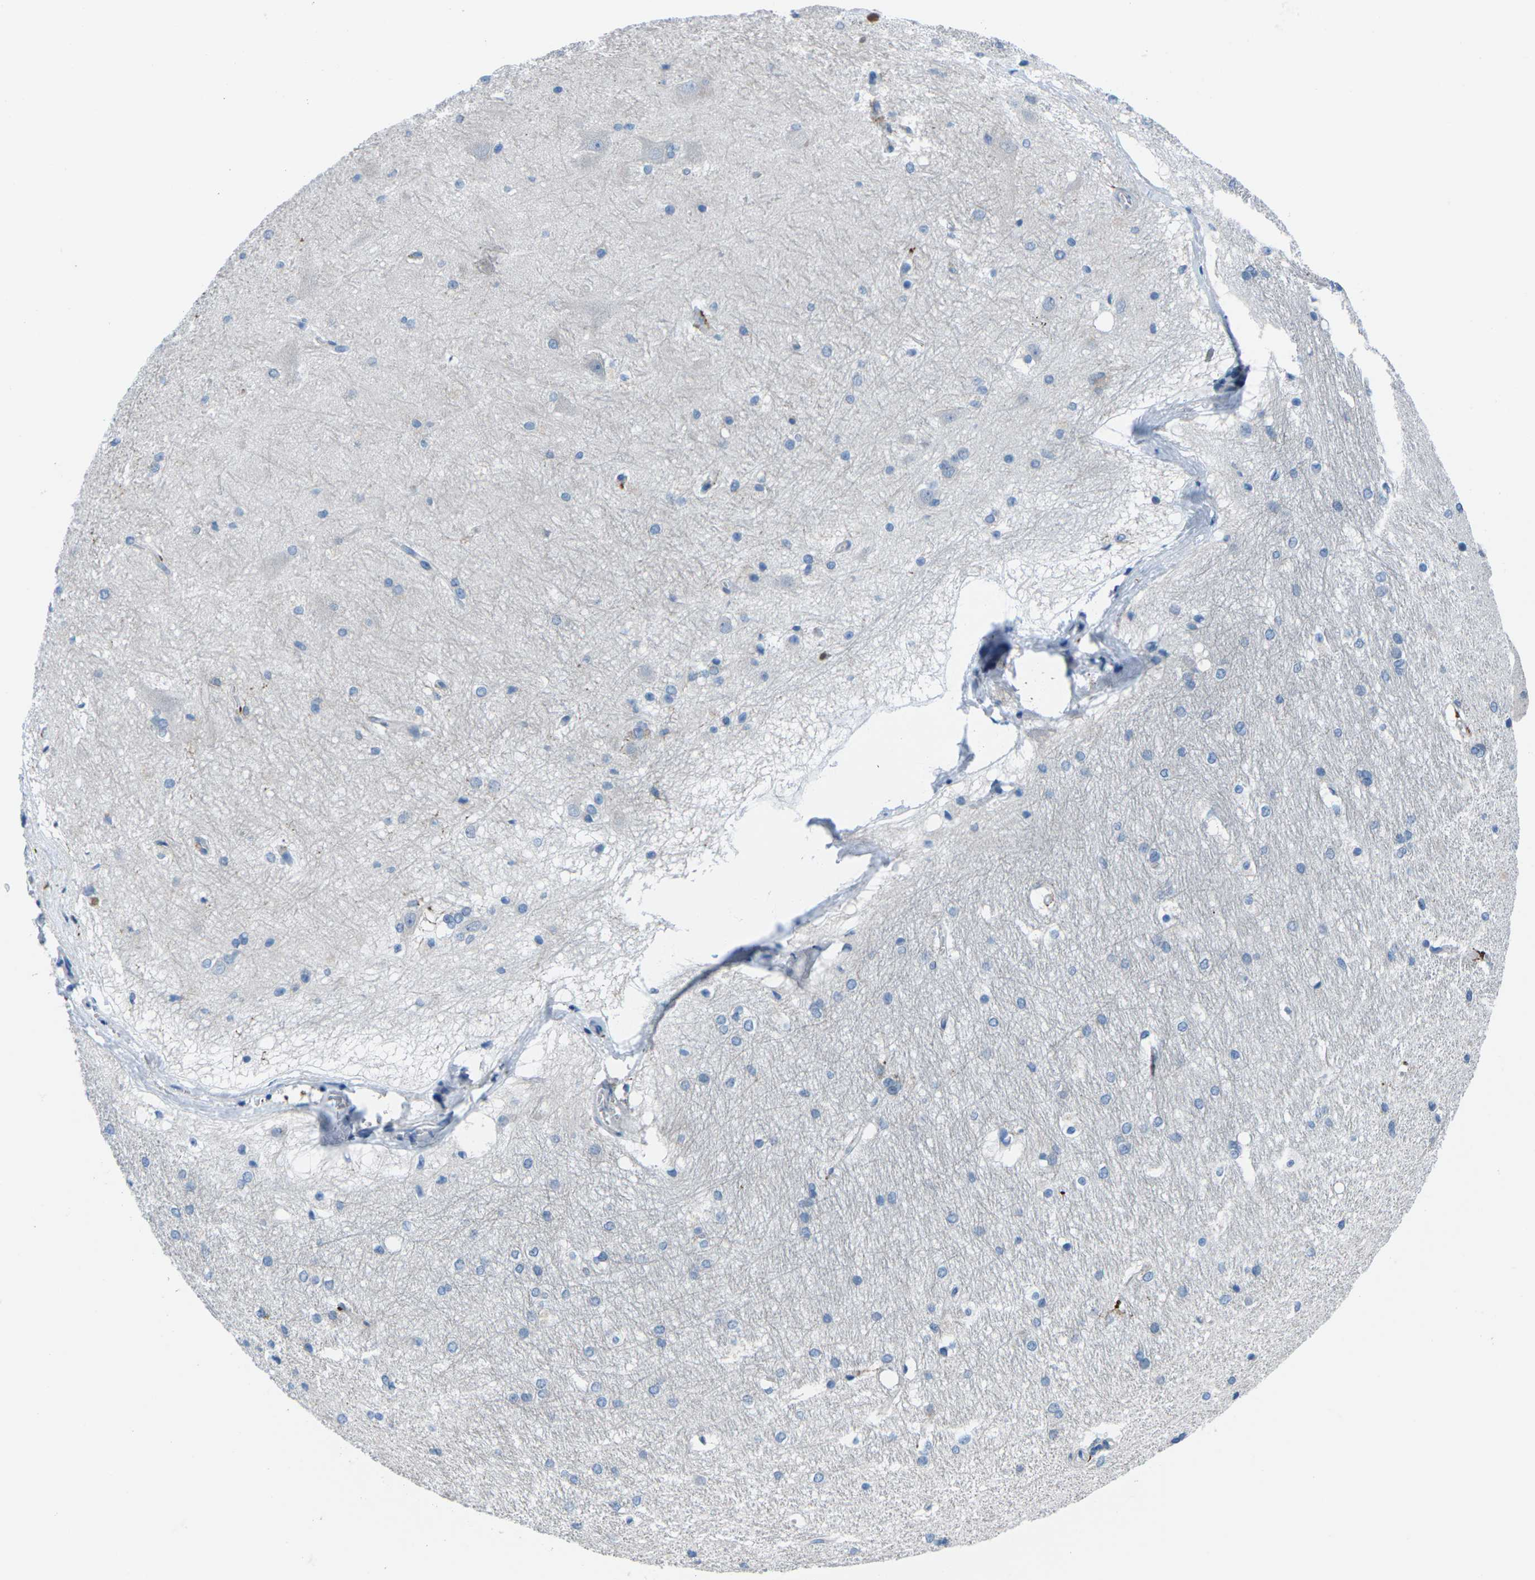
{"staining": {"intensity": "strong", "quantity": "<25%", "location": "cytoplasmic/membranous"}, "tissue": "hippocampus", "cell_type": "Glial cells", "image_type": "normal", "snomed": [{"axis": "morphology", "description": "Normal tissue, NOS"}, {"axis": "topography", "description": "Hippocampus"}], "caption": "Immunohistochemistry (DAB) staining of unremarkable hippocampus shows strong cytoplasmic/membranous protein expression in approximately <25% of glial cells.", "gene": "PTPN1", "patient": {"sex": "female", "age": 19}}